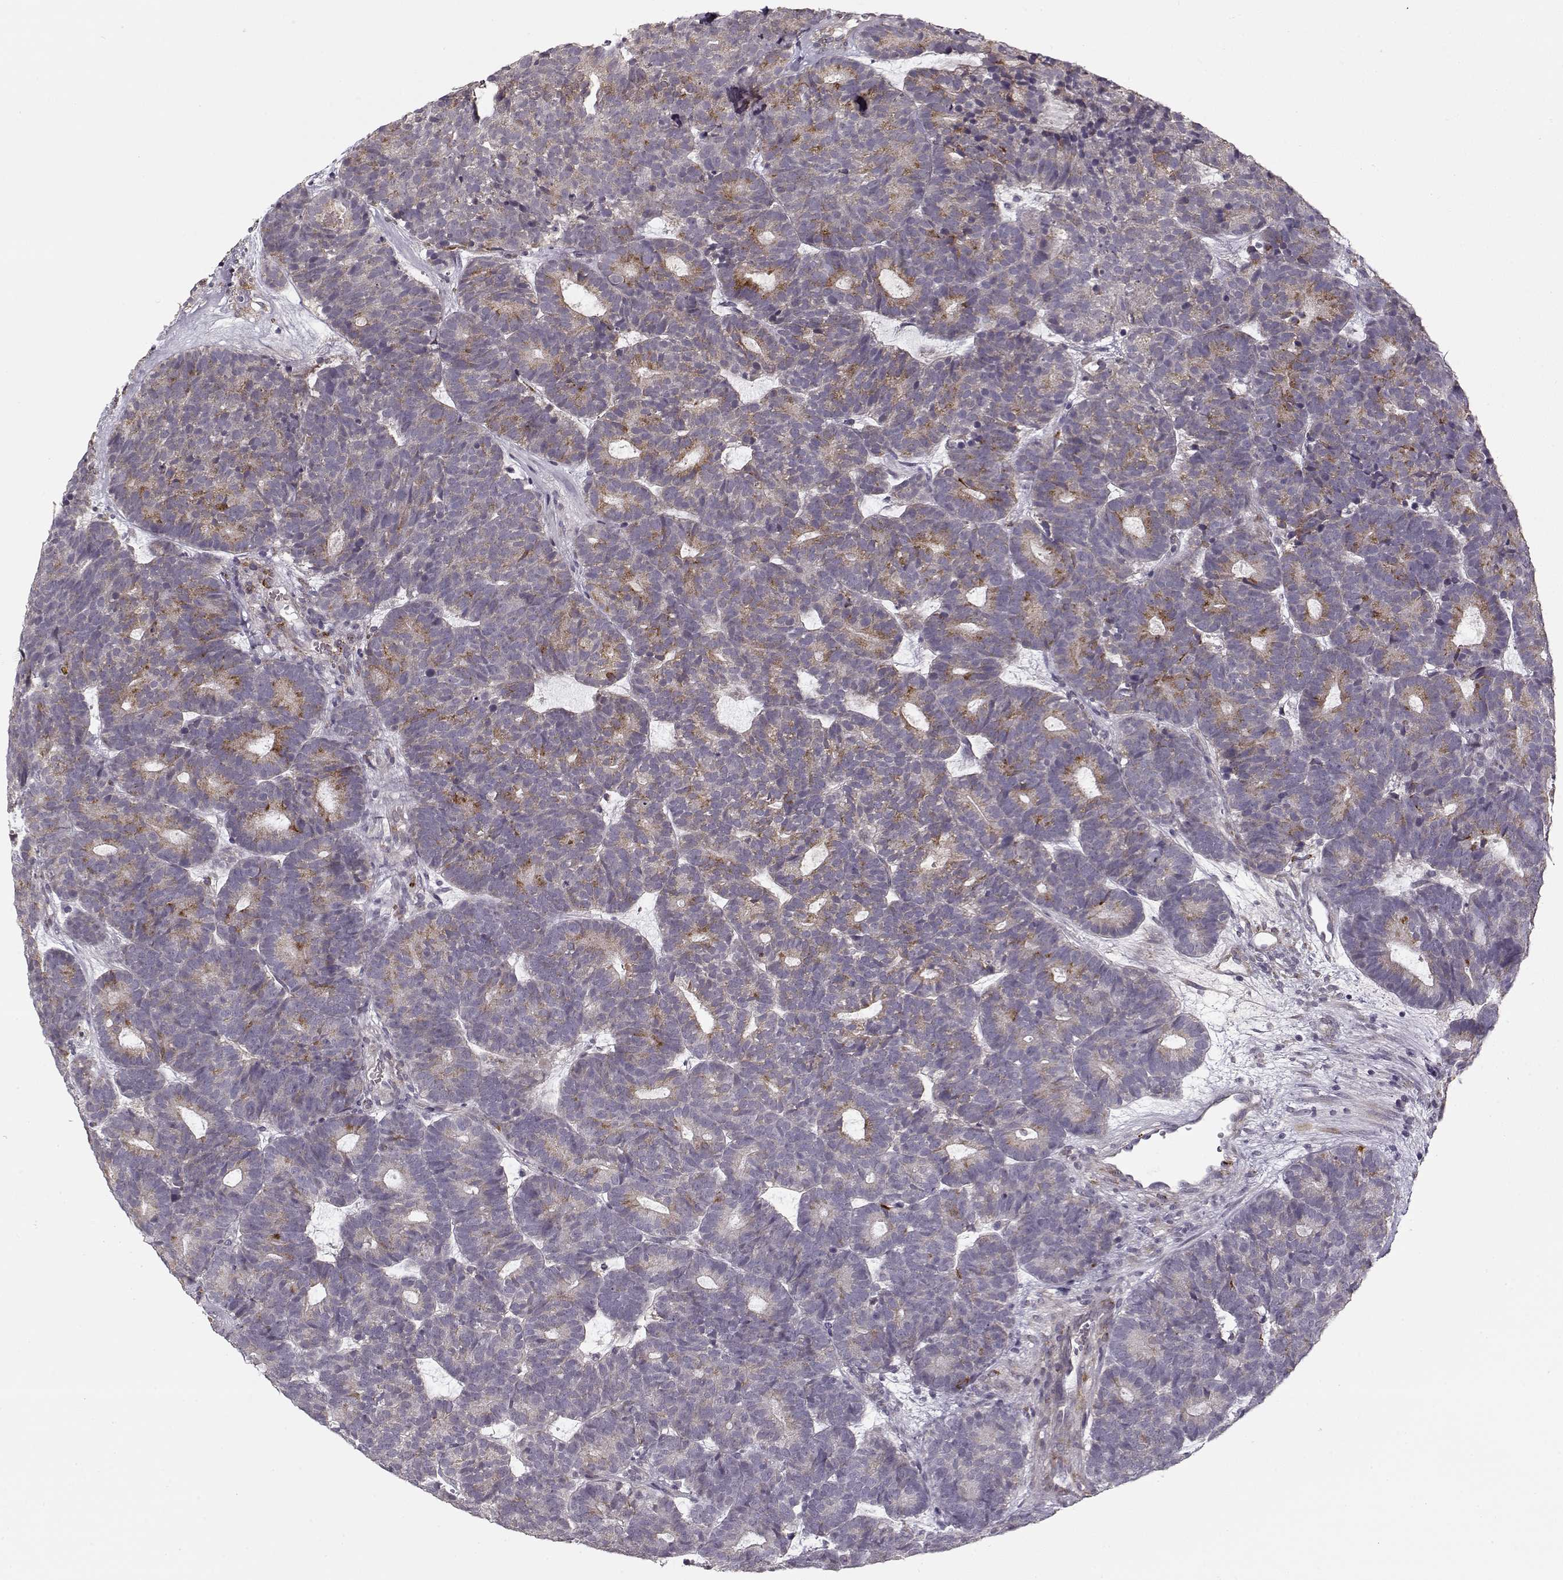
{"staining": {"intensity": "moderate", "quantity": "<25%", "location": "cytoplasmic/membranous"}, "tissue": "head and neck cancer", "cell_type": "Tumor cells", "image_type": "cancer", "snomed": [{"axis": "morphology", "description": "Adenocarcinoma, NOS"}, {"axis": "topography", "description": "Head-Neck"}], "caption": "Protein expression by IHC shows moderate cytoplasmic/membranous staining in about <25% of tumor cells in head and neck cancer (adenocarcinoma).", "gene": "LAMB2", "patient": {"sex": "female", "age": 81}}